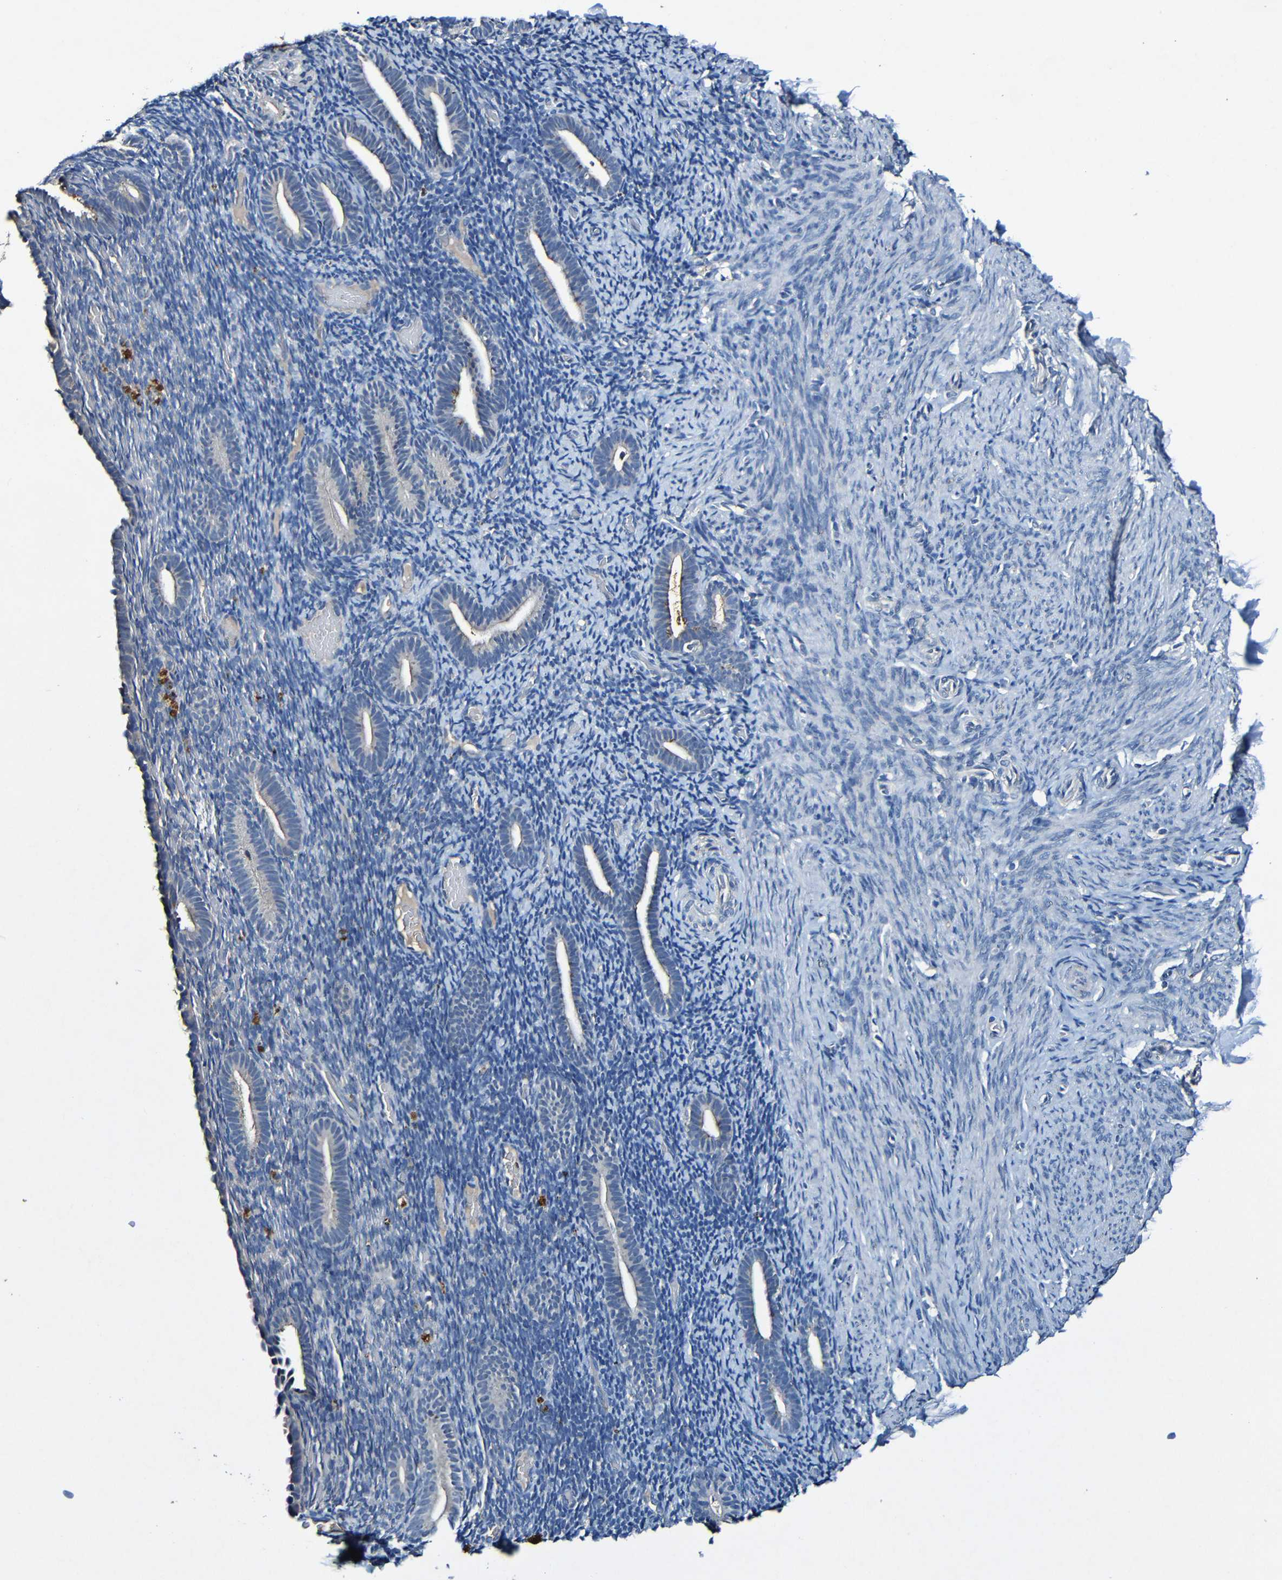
{"staining": {"intensity": "negative", "quantity": "none", "location": "none"}, "tissue": "endometrium", "cell_type": "Cells in endometrial stroma", "image_type": "normal", "snomed": [{"axis": "morphology", "description": "Normal tissue, NOS"}, {"axis": "topography", "description": "Endometrium"}], "caption": "DAB immunohistochemical staining of normal human endometrium displays no significant staining in cells in endometrial stroma.", "gene": "LRRC70", "patient": {"sex": "female", "age": 51}}